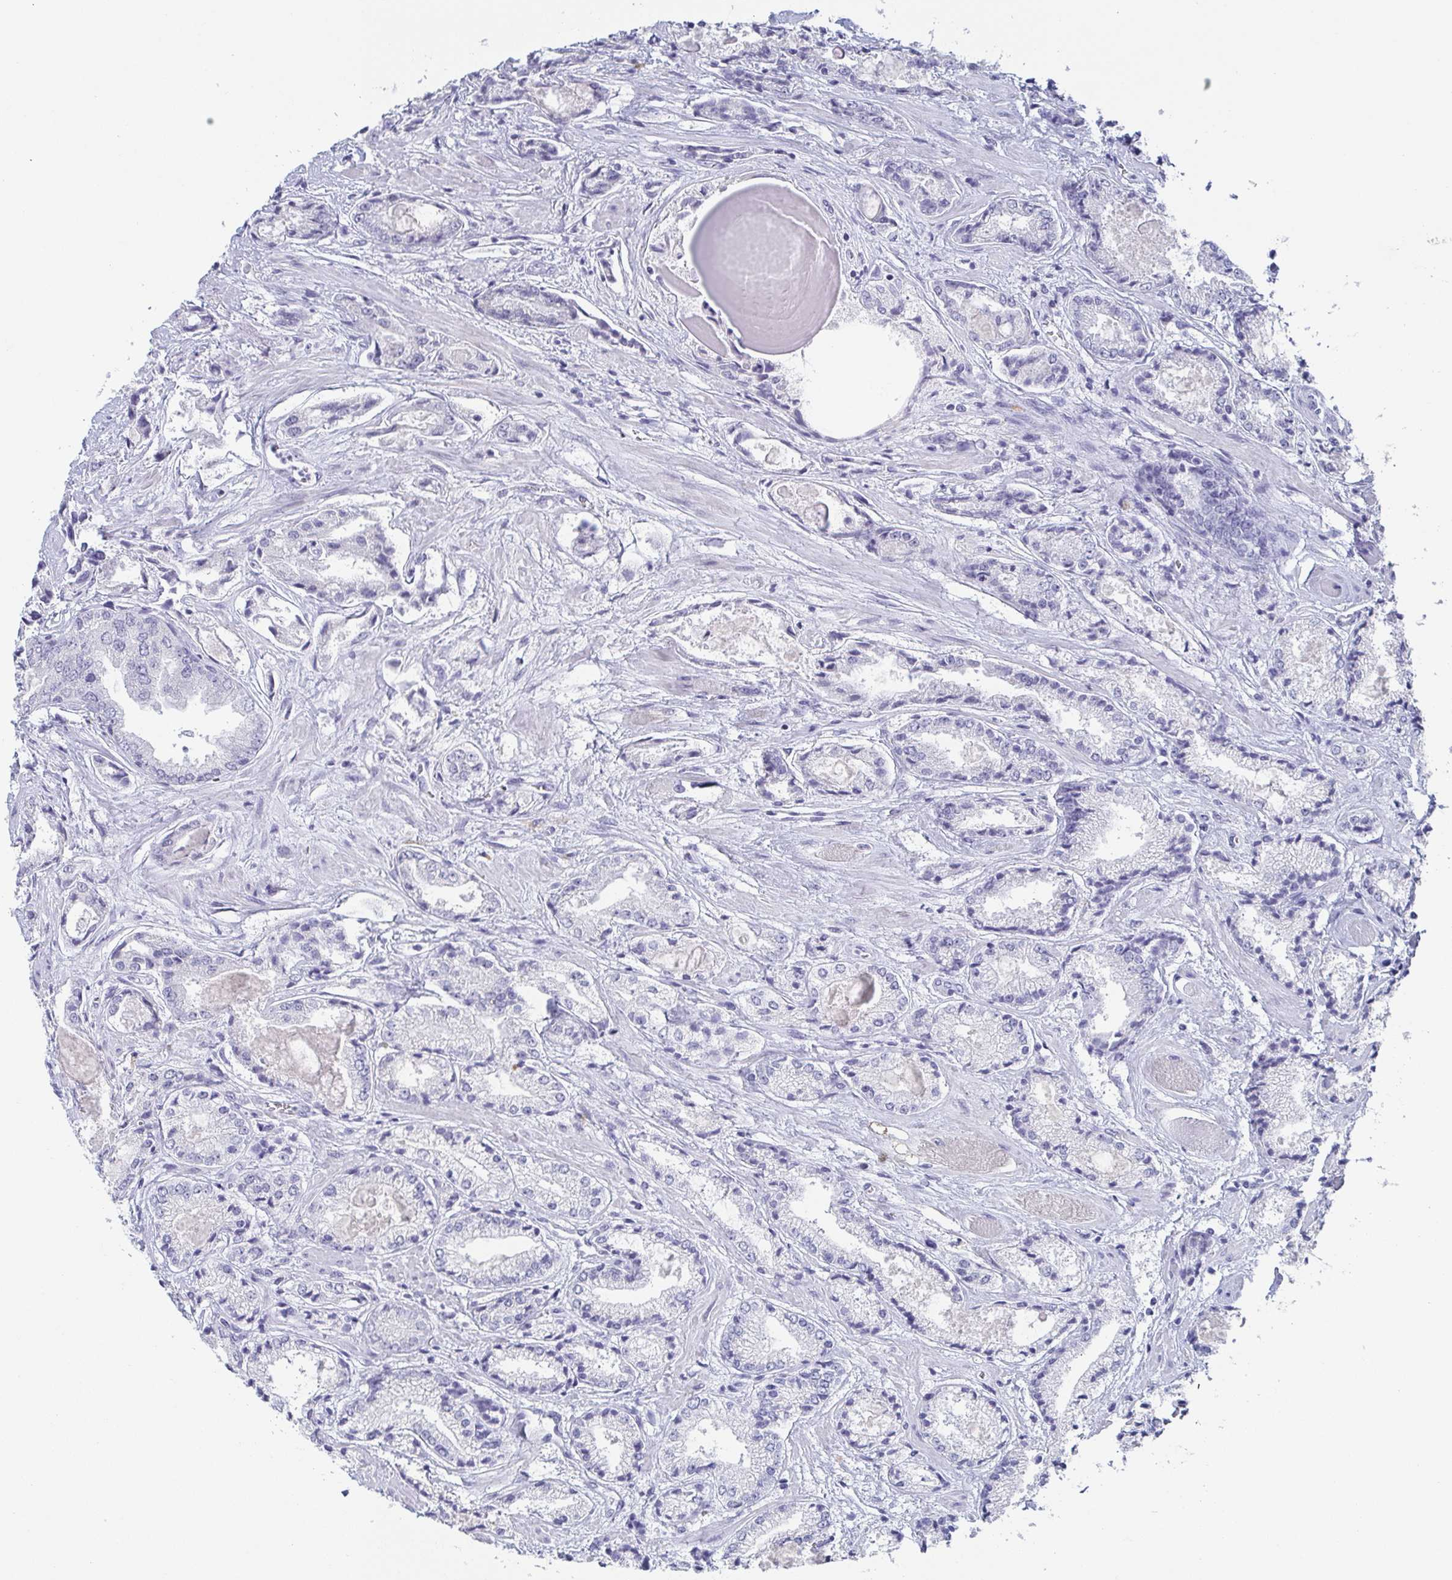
{"staining": {"intensity": "negative", "quantity": "none", "location": "none"}, "tissue": "prostate cancer", "cell_type": "Tumor cells", "image_type": "cancer", "snomed": [{"axis": "morphology", "description": "Adenocarcinoma, High grade"}, {"axis": "topography", "description": "Prostate"}], "caption": "Immunohistochemical staining of prostate cancer demonstrates no significant expression in tumor cells.", "gene": "ITLN1", "patient": {"sex": "male", "age": 64}}